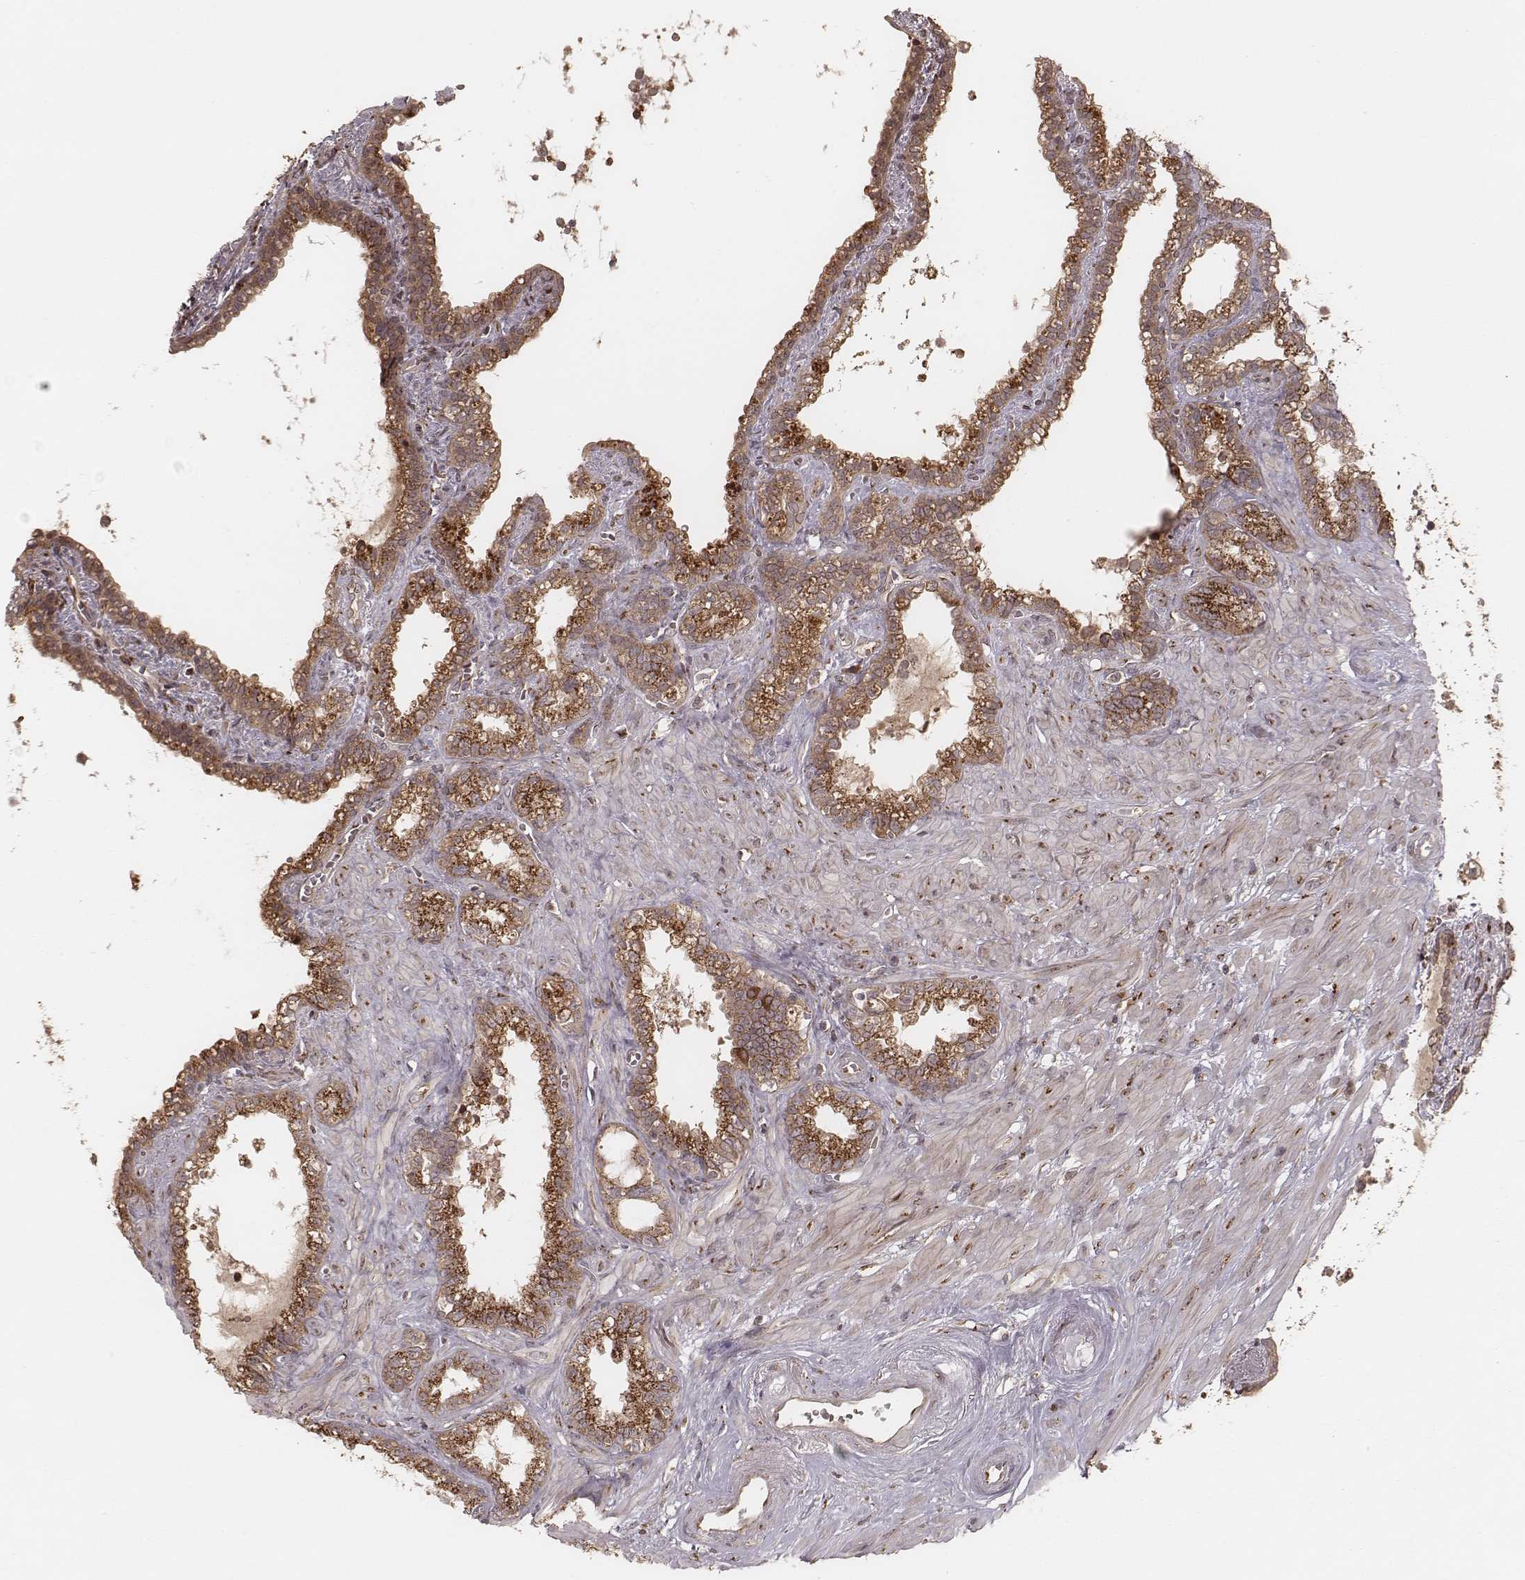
{"staining": {"intensity": "moderate", "quantity": ">75%", "location": "cytoplasmic/membranous"}, "tissue": "seminal vesicle", "cell_type": "Glandular cells", "image_type": "normal", "snomed": [{"axis": "morphology", "description": "Normal tissue, NOS"}, {"axis": "morphology", "description": "Urothelial carcinoma, NOS"}, {"axis": "topography", "description": "Urinary bladder"}, {"axis": "topography", "description": "Seminal veicle"}], "caption": "Immunohistochemistry (DAB (3,3'-diaminobenzidine)) staining of benign human seminal vesicle shows moderate cytoplasmic/membranous protein positivity in about >75% of glandular cells. (Brightfield microscopy of DAB IHC at high magnification).", "gene": "MYO19", "patient": {"sex": "male", "age": 76}}